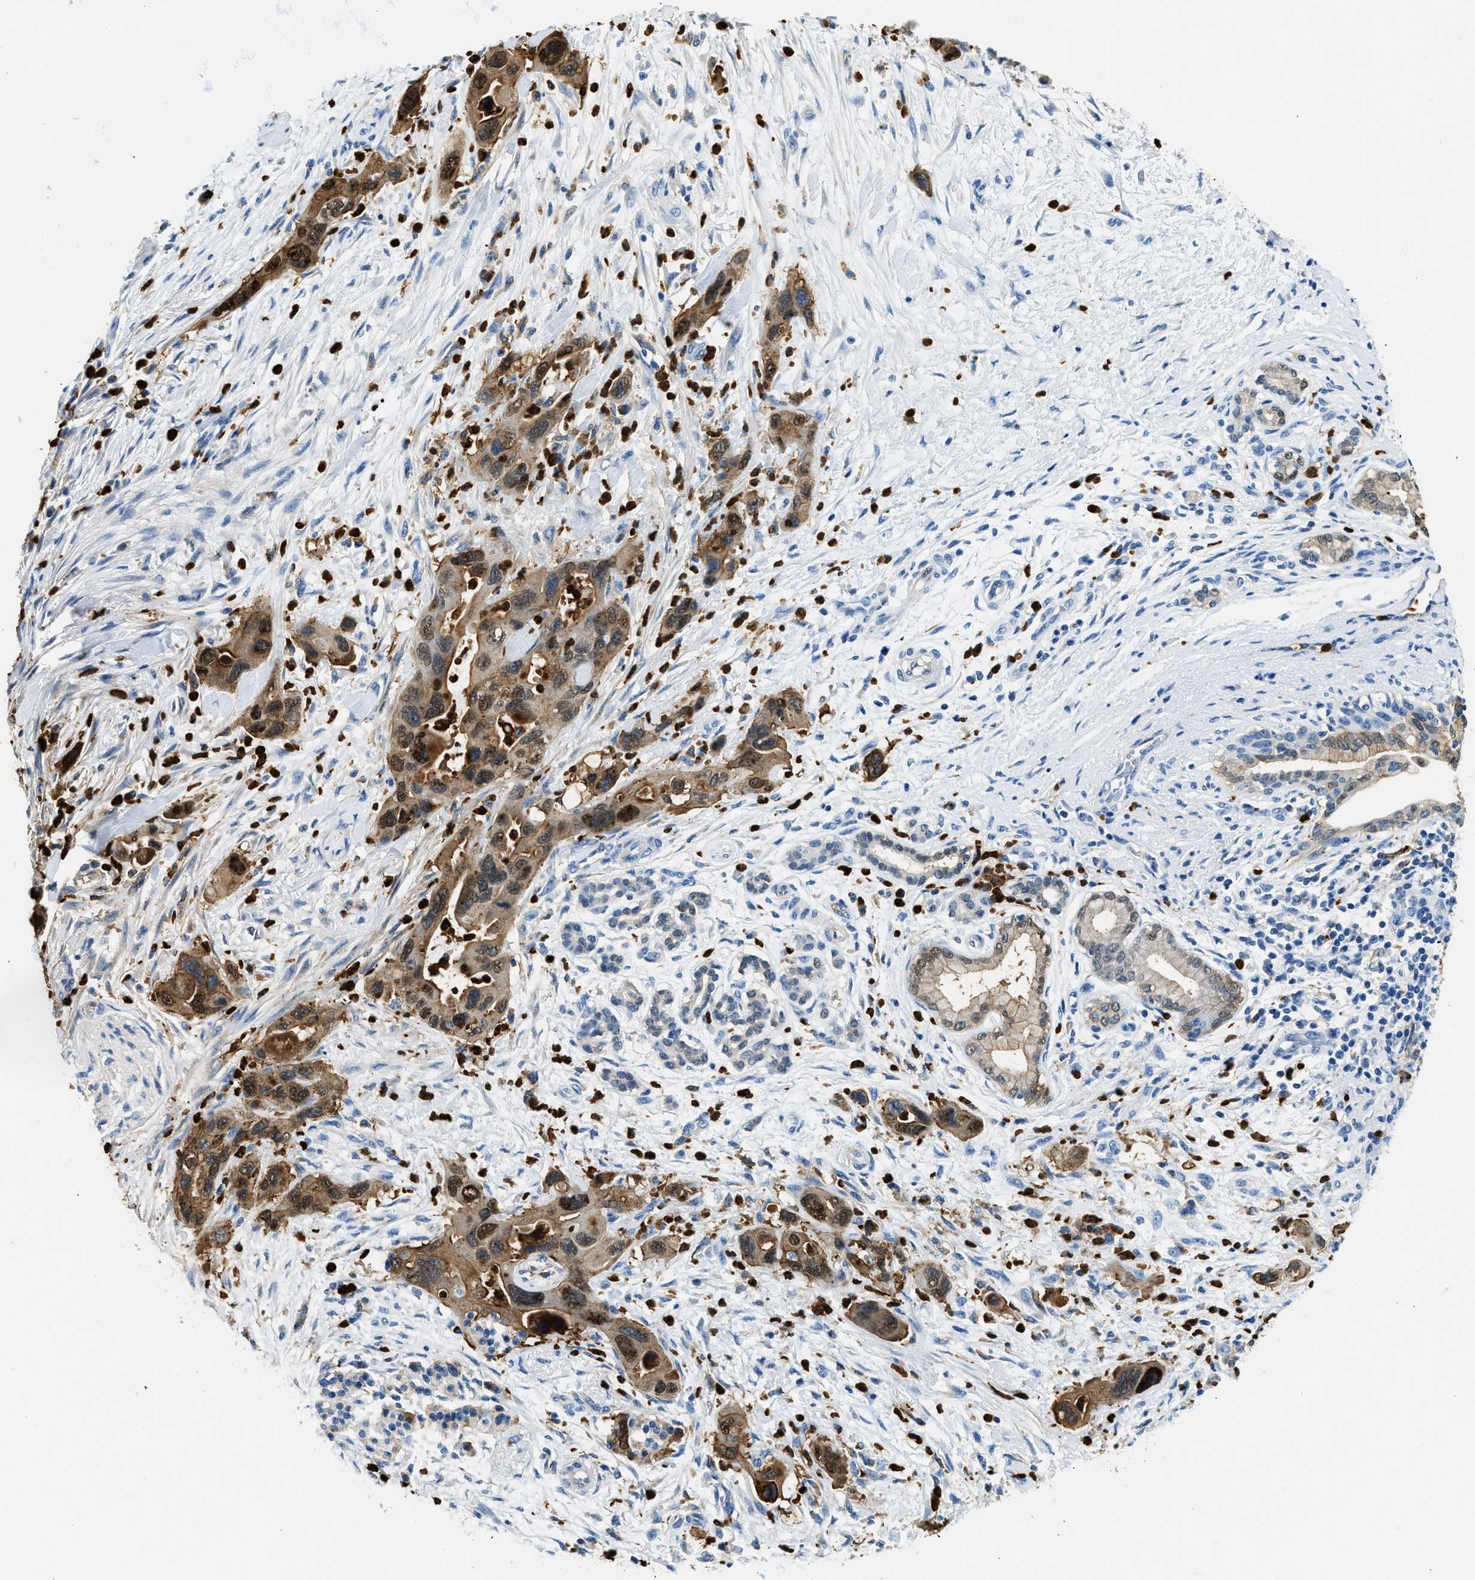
{"staining": {"intensity": "moderate", "quantity": ">75%", "location": "cytoplasmic/membranous,nuclear"}, "tissue": "pancreatic cancer", "cell_type": "Tumor cells", "image_type": "cancer", "snomed": [{"axis": "morphology", "description": "Normal tissue, NOS"}, {"axis": "morphology", "description": "Adenocarcinoma, NOS"}, {"axis": "topography", "description": "Pancreas"}], "caption": "DAB (3,3'-diaminobenzidine) immunohistochemical staining of human pancreatic adenocarcinoma demonstrates moderate cytoplasmic/membranous and nuclear protein staining in approximately >75% of tumor cells.", "gene": "ANXA3", "patient": {"sex": "female", "age": 71}}